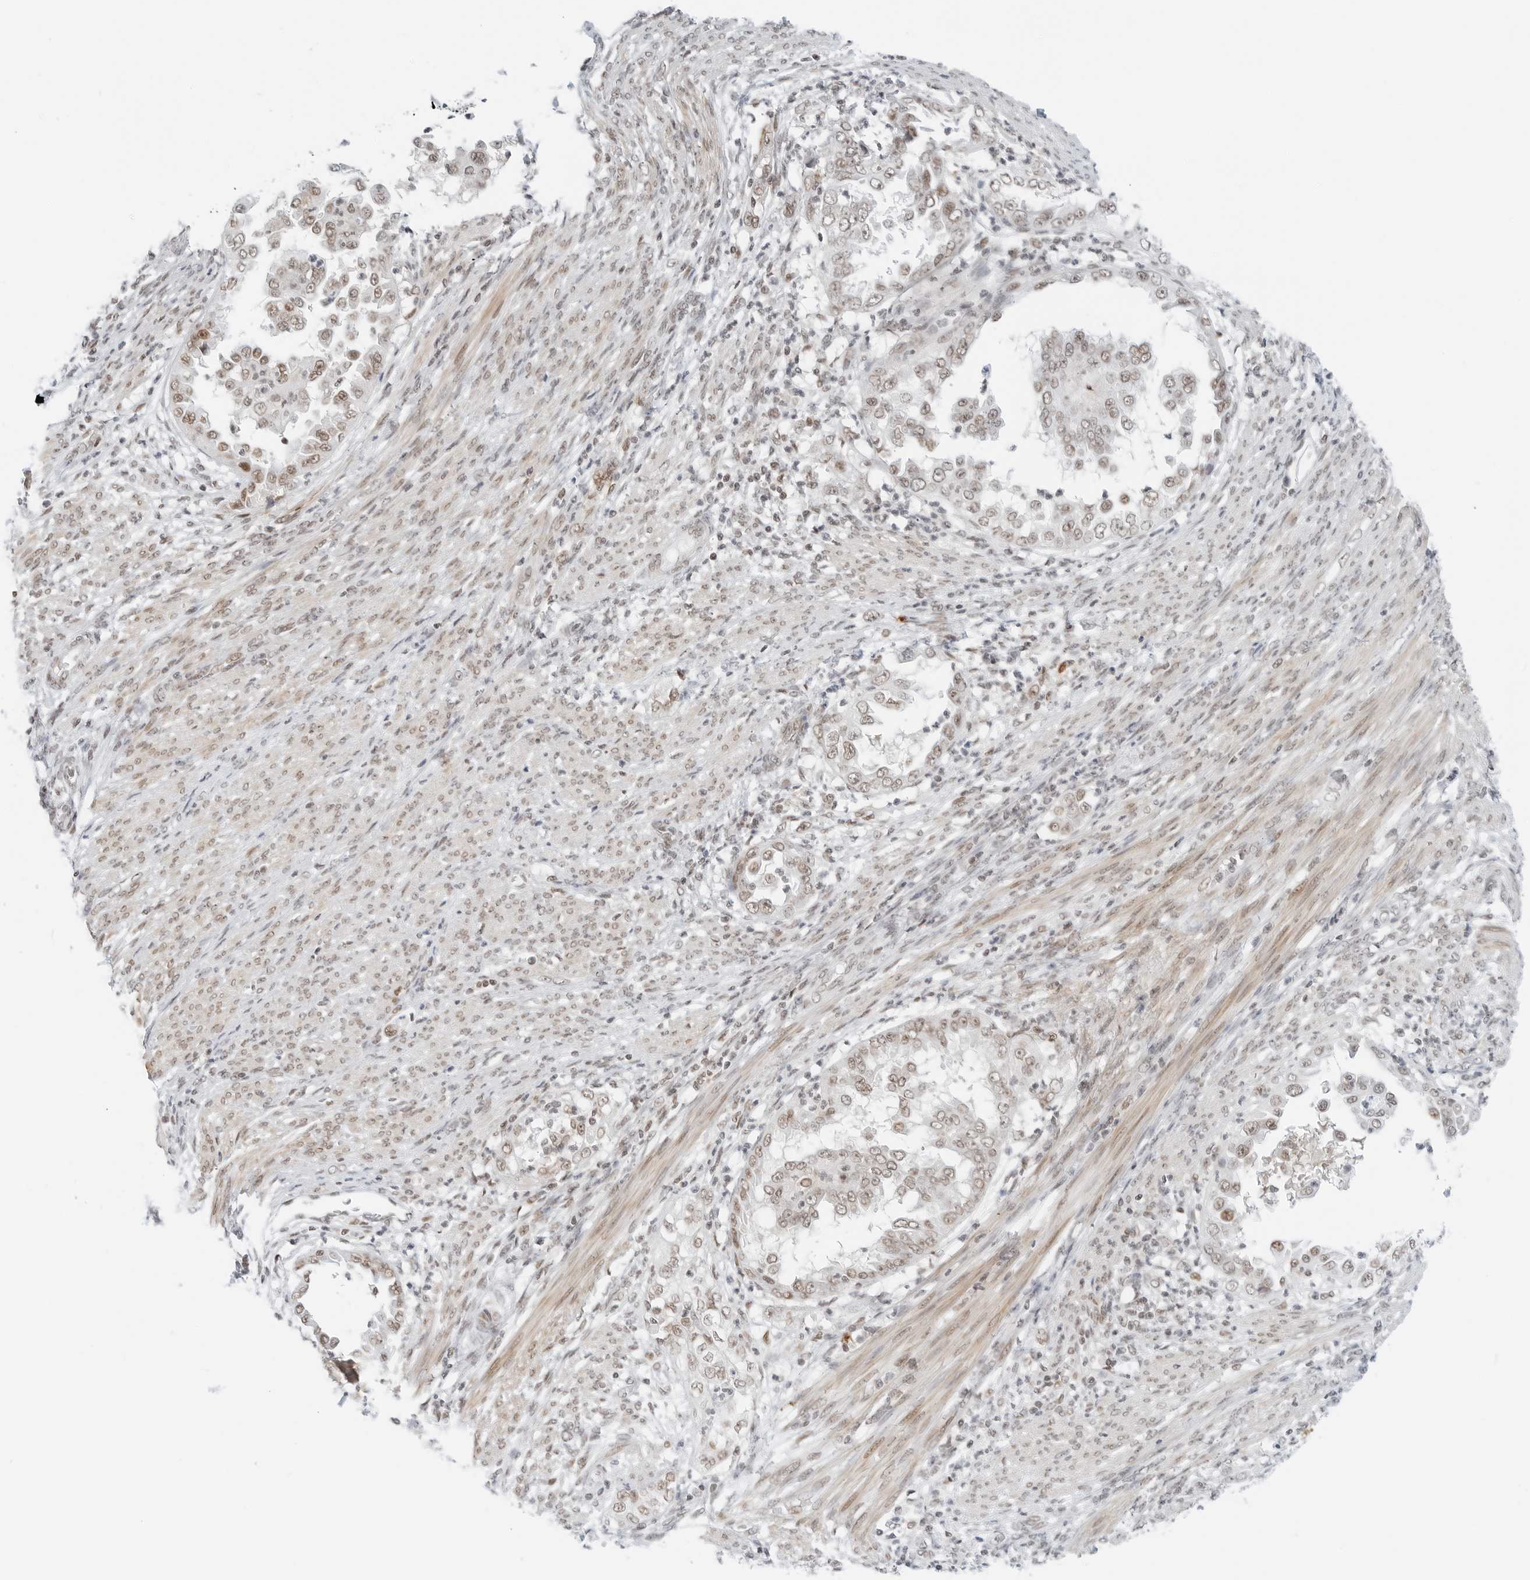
{"staining": {"intensity": "weak", "quantity": ">75%", "location": "nuclear"}, "tissue": "endometrial cancer", "cell_type": "Tumor cells", "image_type": "cancer", "snomed": [{"axis": "morphology", "description": "Adenocarcinoma, NOS"}, {"axis": "topography", "description": "Endometrium"}], "caption": "DAB (3,3'-diaminobenzidine) immunohistochemical staining of human endometrial cancer reveals weak nuclear protein positivity in about >75% of tumor cells. Nuclei are stained in blue.", "gene": "CRTC2", "patient": {"sex": "female", "age": 85}}